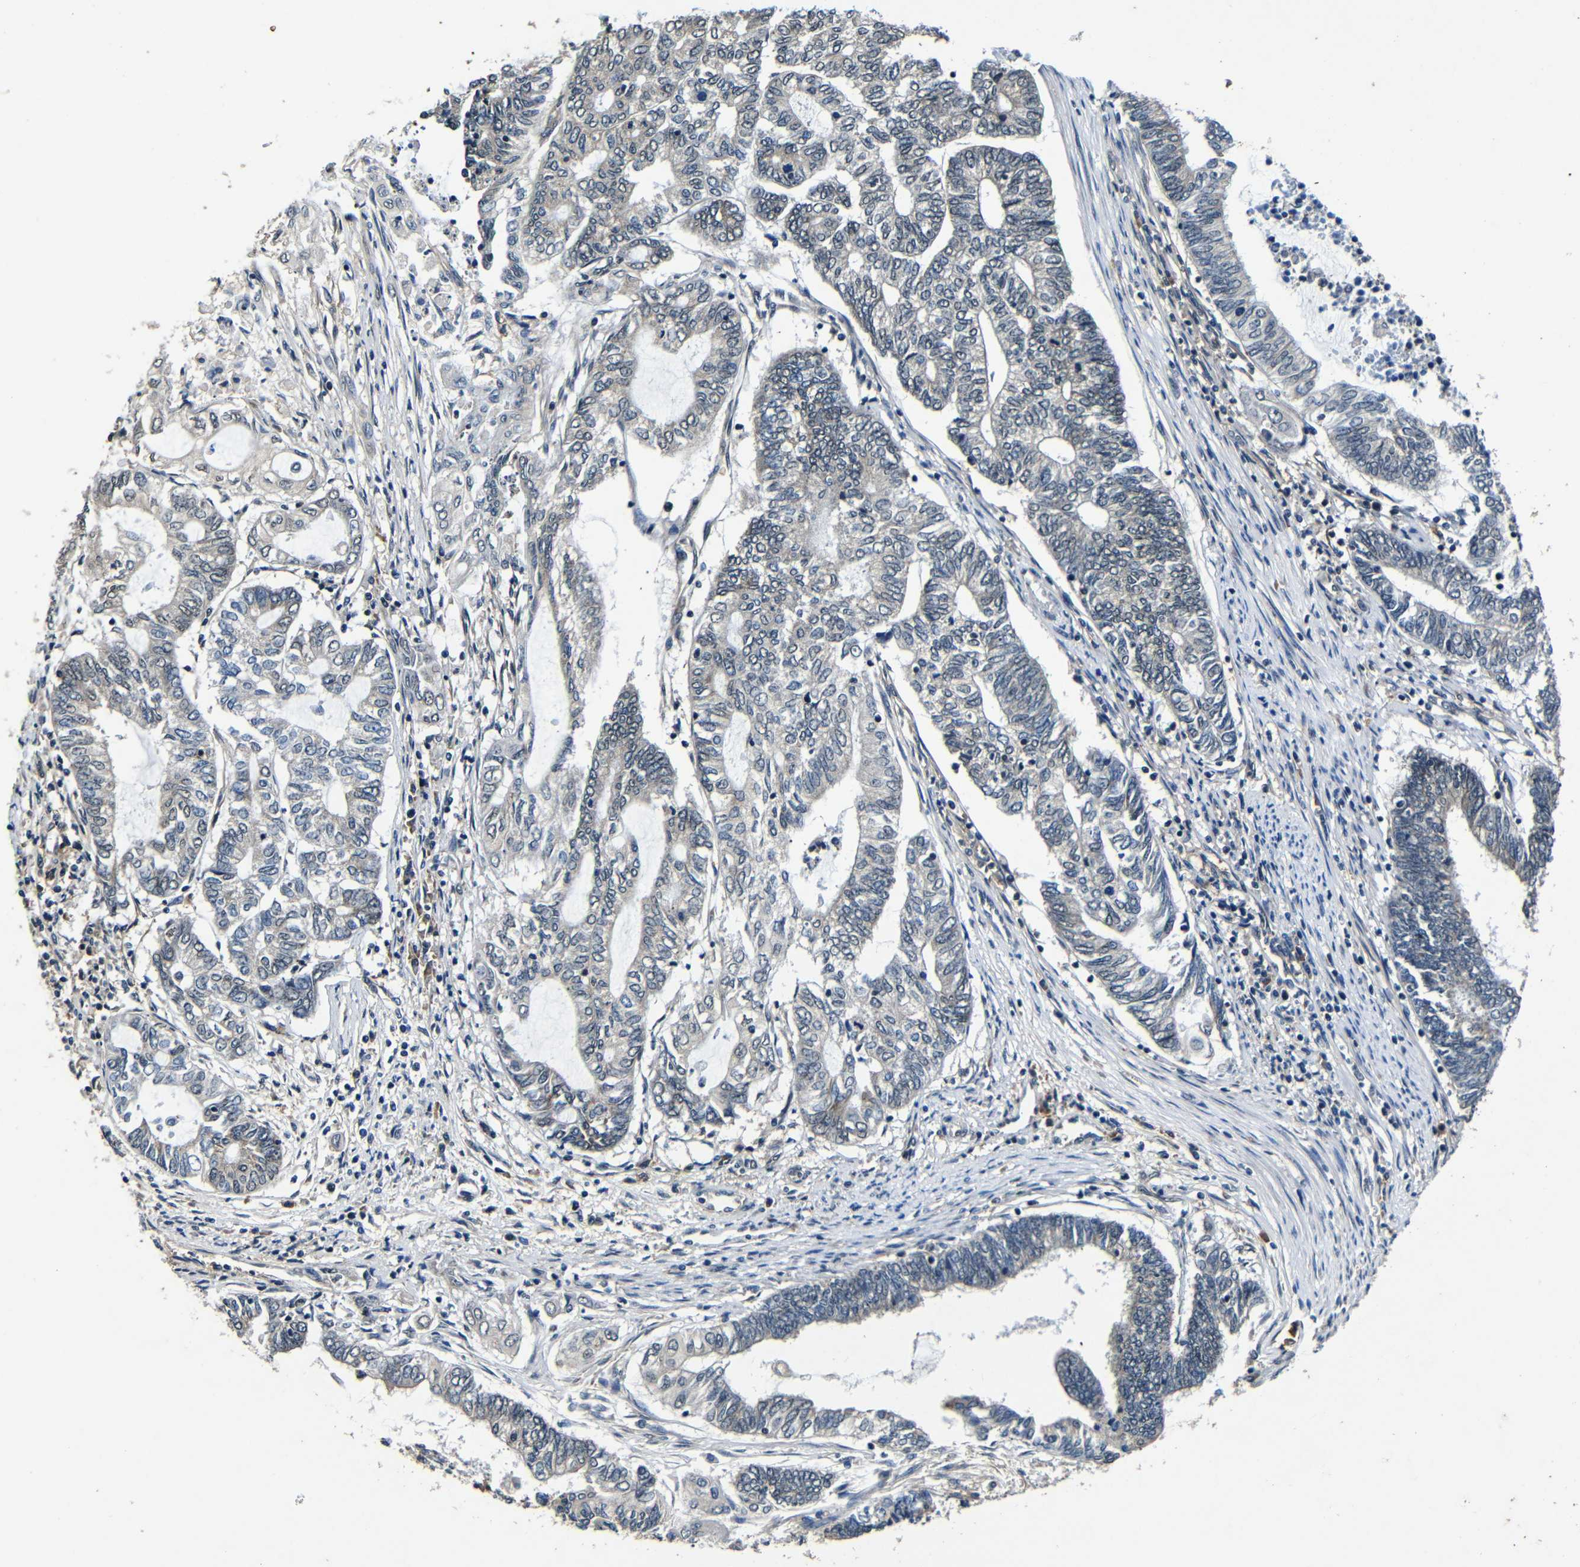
{"staining": {"intensity": "weak", "quantity": "<25%", "location": "nuclear"}, "tissue": "endometrial cancer", "cell_type": "Tumor cells", "image_type": "cancer", "snomed": [{"axis": "morphology", "description": "Adenocarcinoma, NOS"}, {"axis": "topography", "description": "Uterus"}, {"axis": "topography", "description": "Endometrium"}], "caption": "Immunohistochemical staining of human endometrial cancer (adenocarcinoma) shows no significant positivity in tumor cells.", "gene": "FOXD4", "patient": {"sex": "female", "age": 70}}